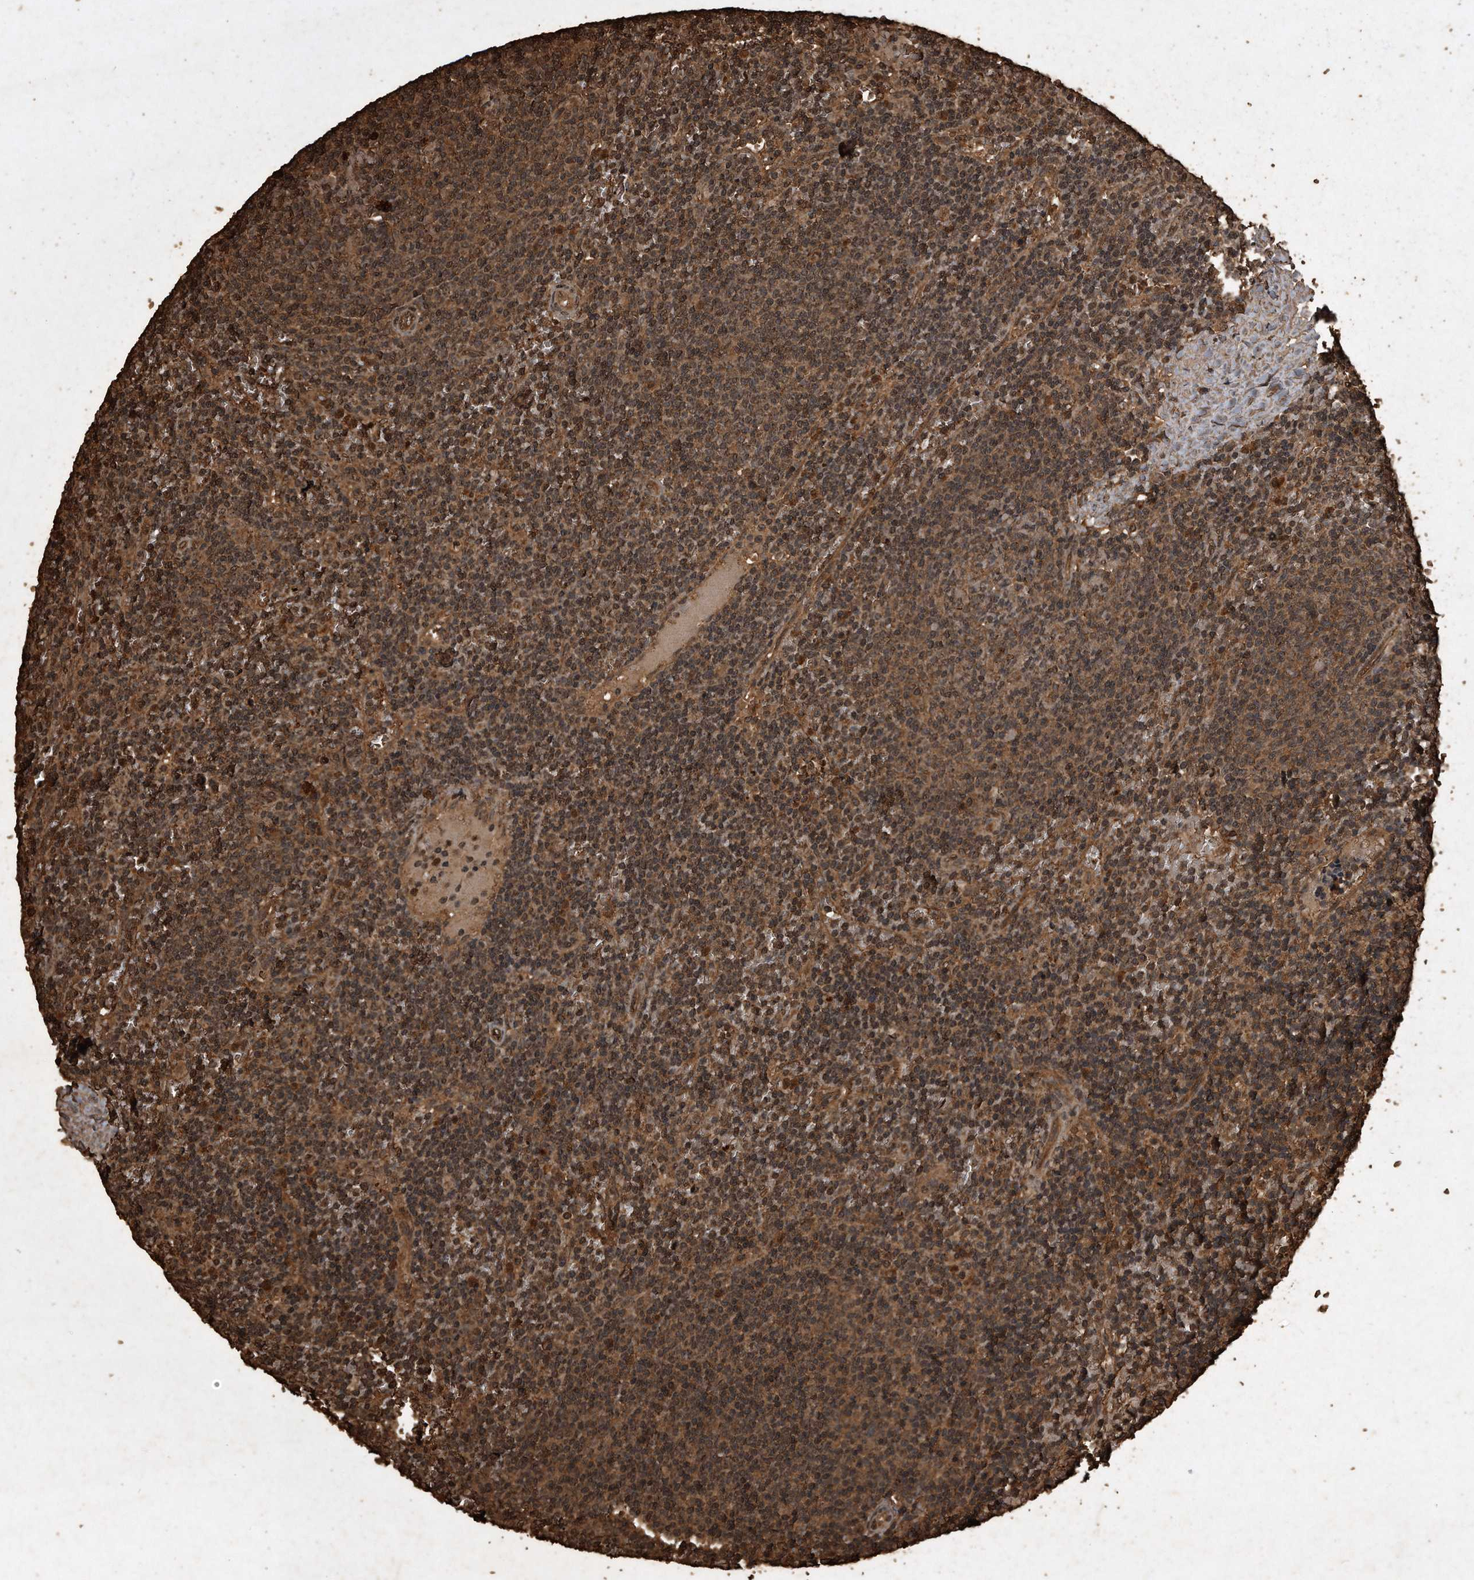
{"staining": {"intensity": "moderate", "quantity": ">75%", "location": "cytoplasmic/membranous"}, "tissue": "lymphoma", "cell_type": "Tumor cells", "image_type": "cancer", "snomed": [{"axis": "morphology", "description": "Malignant lymphoma, non-Hodgkin's type, Low grade"}, {"axis": "topography", "description": "Spleen"}], "caption": "Malignant lymphoma, non-Hodgkin's type (low-grade) was stained to show a protein in brown. There is medium levels of moderate cytoplasmic/membranous expression in approximately >75% of tumor cells.", "gene": "CFLAR", "patient": {"sex": "female", "age": 50}}